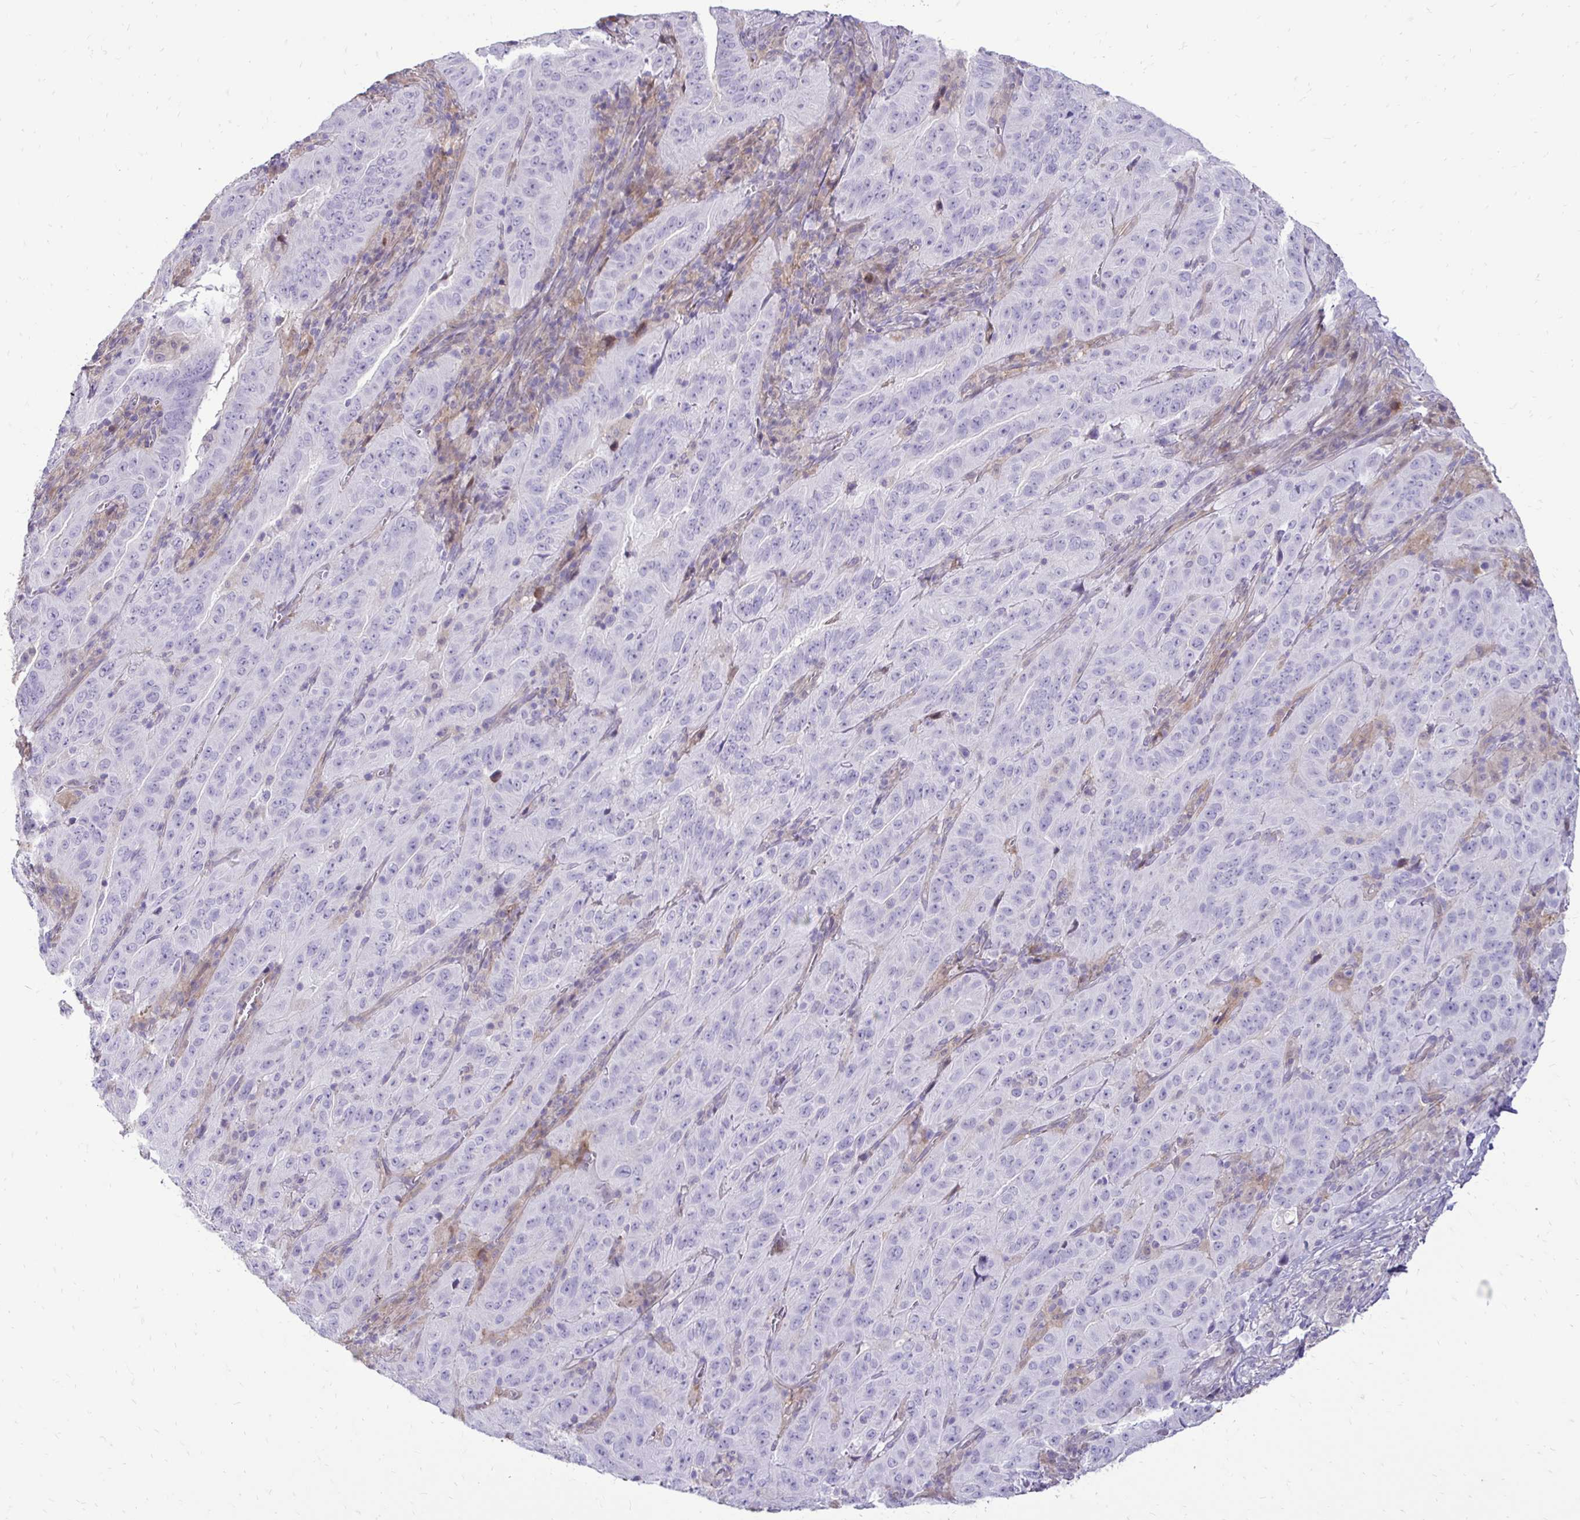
{"staining": {"intensity": "negative", "quantity": "none", "location": "none"}, "tissue": "pancreatic cancer", "cell_type": "Tumor cells", "image_type": "cancer", "snomed": [{"axis": "morphology", "description": "Adenocarcinoma, NOS"}, {"axis": "topography", "description": "Pancreas"}], "caption": "Immunohistochemistry histopathology image of neoplastic tissue: pancreatic cancer stained with DAB shows no significant protein staining in tumor cells.", "gene": "GAS2", "patient": {"sex": "male", "age": 63}}